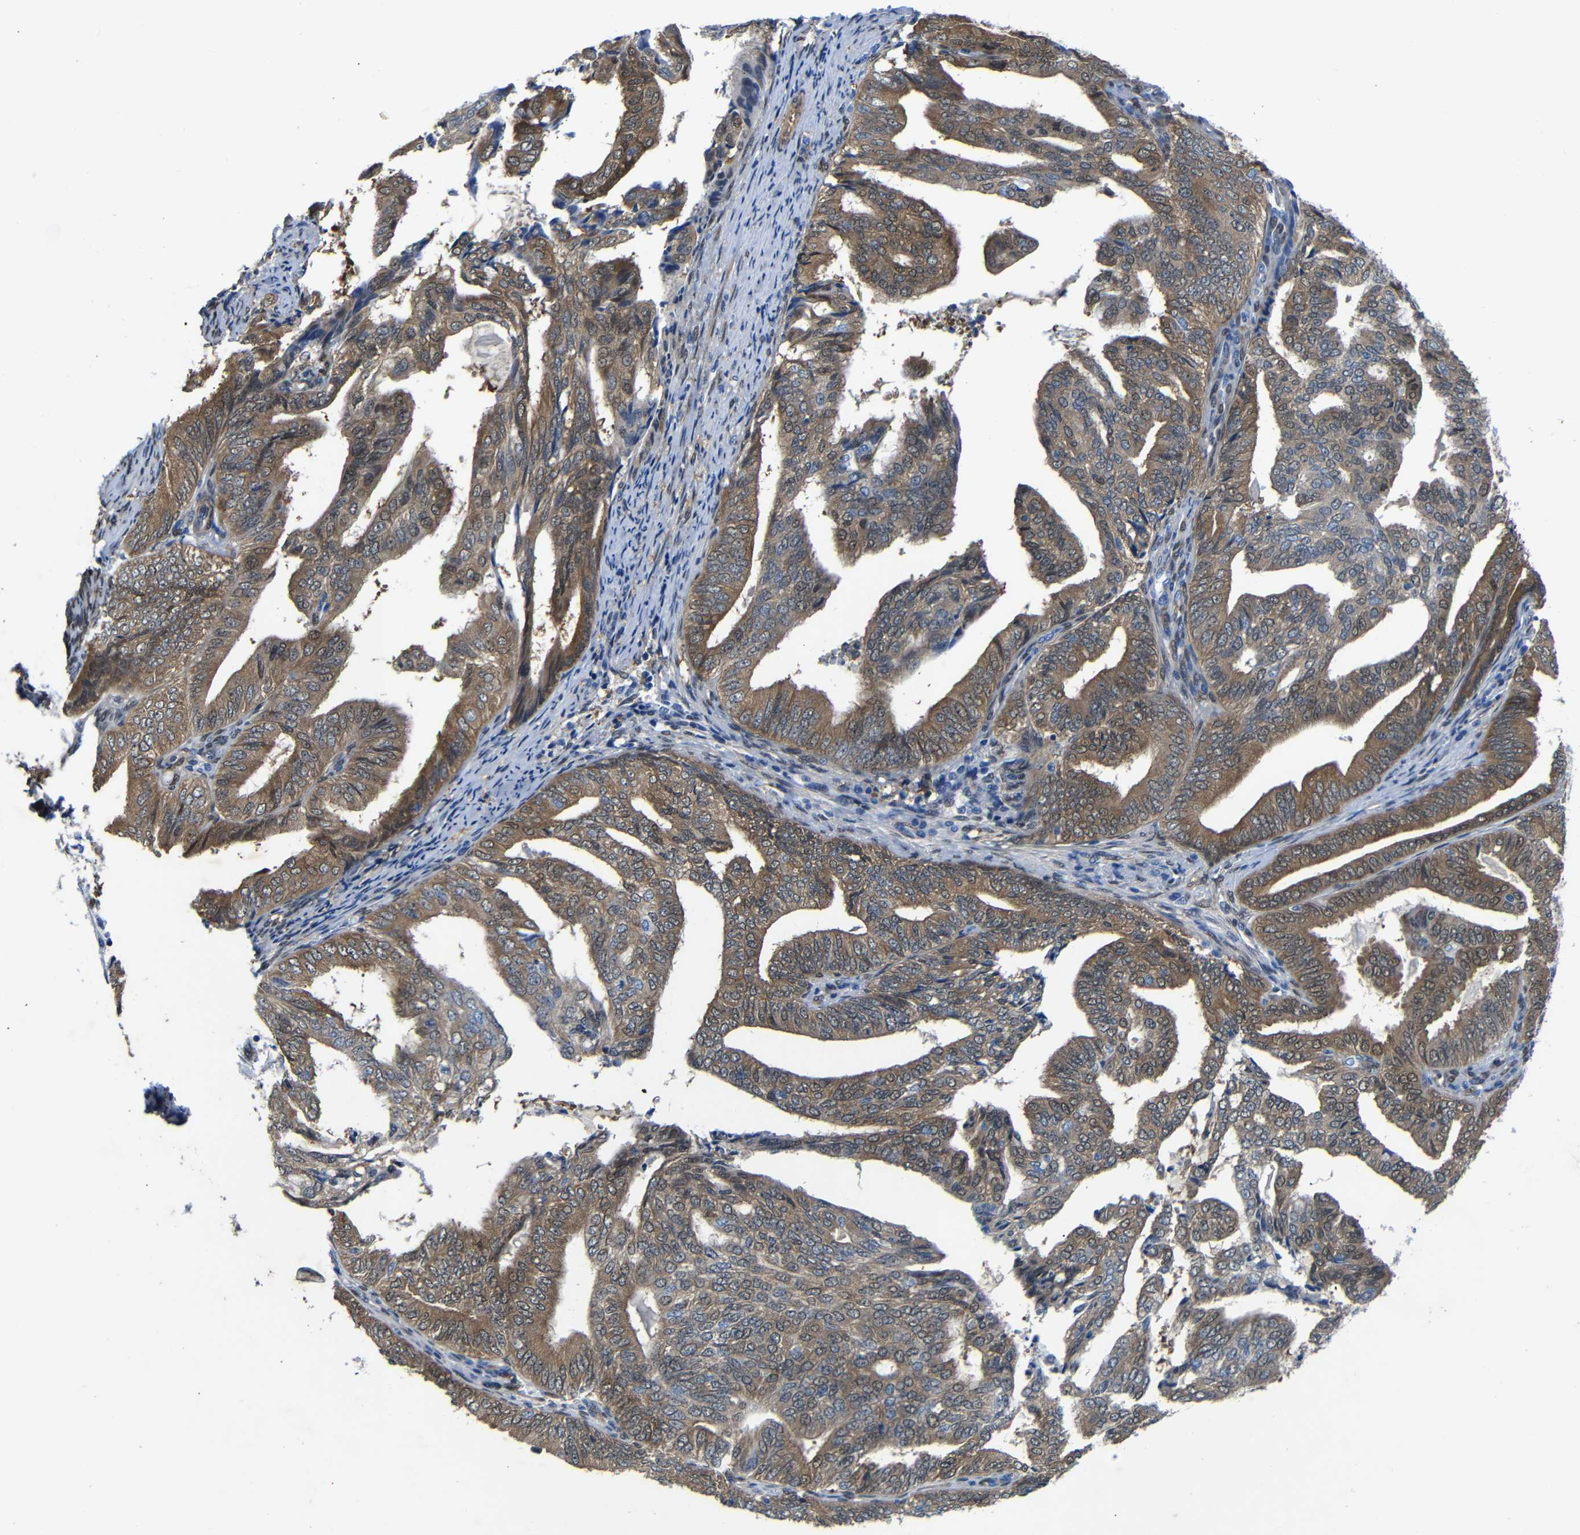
{"staining": {"intensity": "moderate", "quantity": ">75%", "location": "cytoplasmic/membranous"}, "tissue": "endometrial cancer", "cell_type": "Tumor cells", "image_type": "cancer", "snomed": [{"axis": "morphology", "description": "Adenocarcinoma, NOS"}, {"axis": "topography", "description": "Endometrium"}], "caption": "Moderate cytoplasmic/membranous positivity is present in approximately >75% of tumor cells in adenocarcinoma (endometrial). Nuclei are stained in blue.", "gene": "YAP1", "patient": {"sex": "female", "age": 58}}